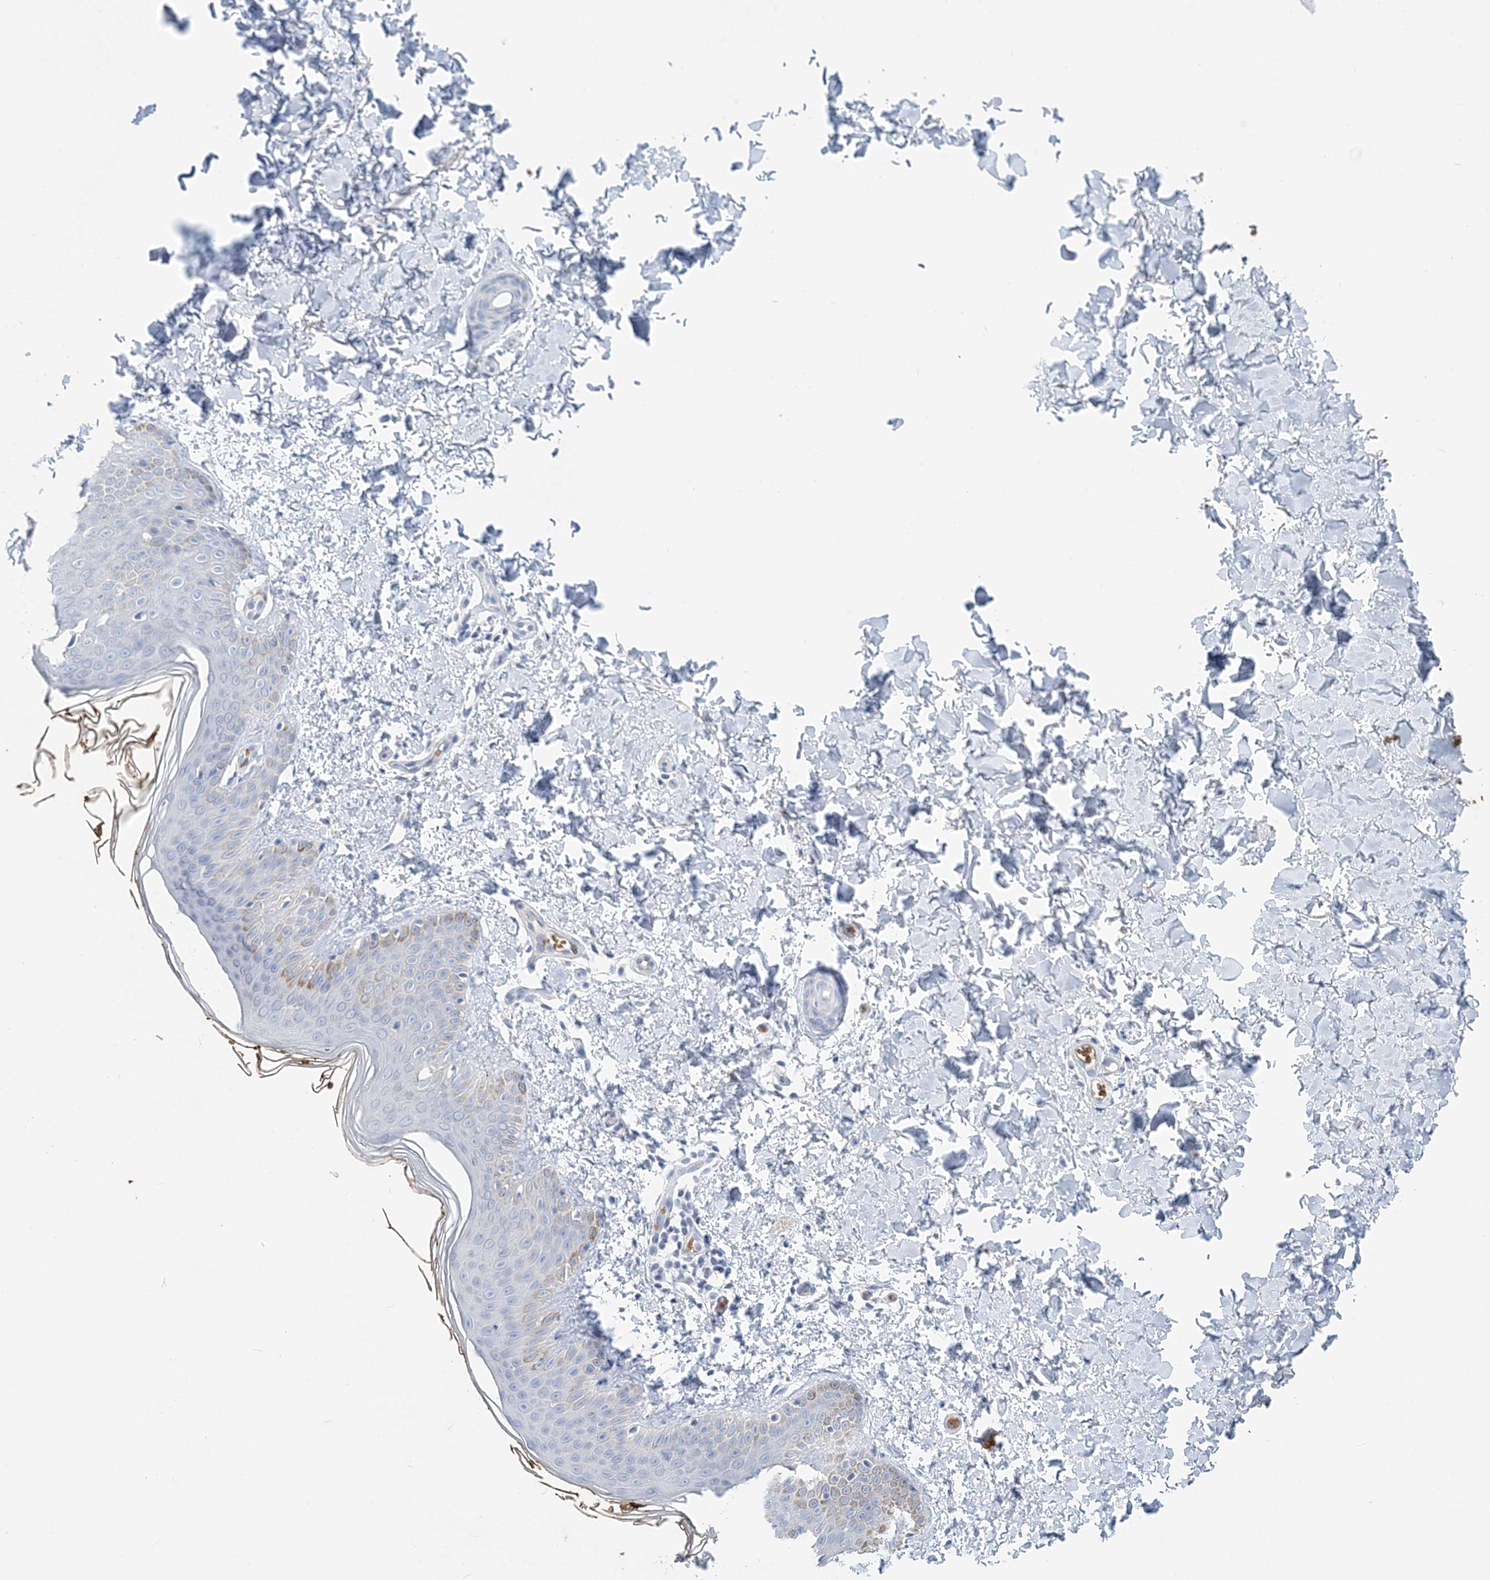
{"staining": {"intensity": "negative", "quantity": "none", "location": "none"}, "tissue": "skin", "cell_type": "Fibroblasts", "image_type": "normal", "snomed": [{"axis": "morphology", "description": "Normal tissue, NOS"}, {"axis": "topography", "description": "Skin"}], "caption": "Immunohistochemistry (IHC) photomicrograph of benign skin: skin stained with DAB (3,3'-diaminobenzidine) reveals no significant protein expression in fibroblasts. The staining is performed using DAB brown chromogen with nuclei counter-stained in using hematoxylin.", "gene": "HBD", "patient": {"sex": "male", "age": 36}}